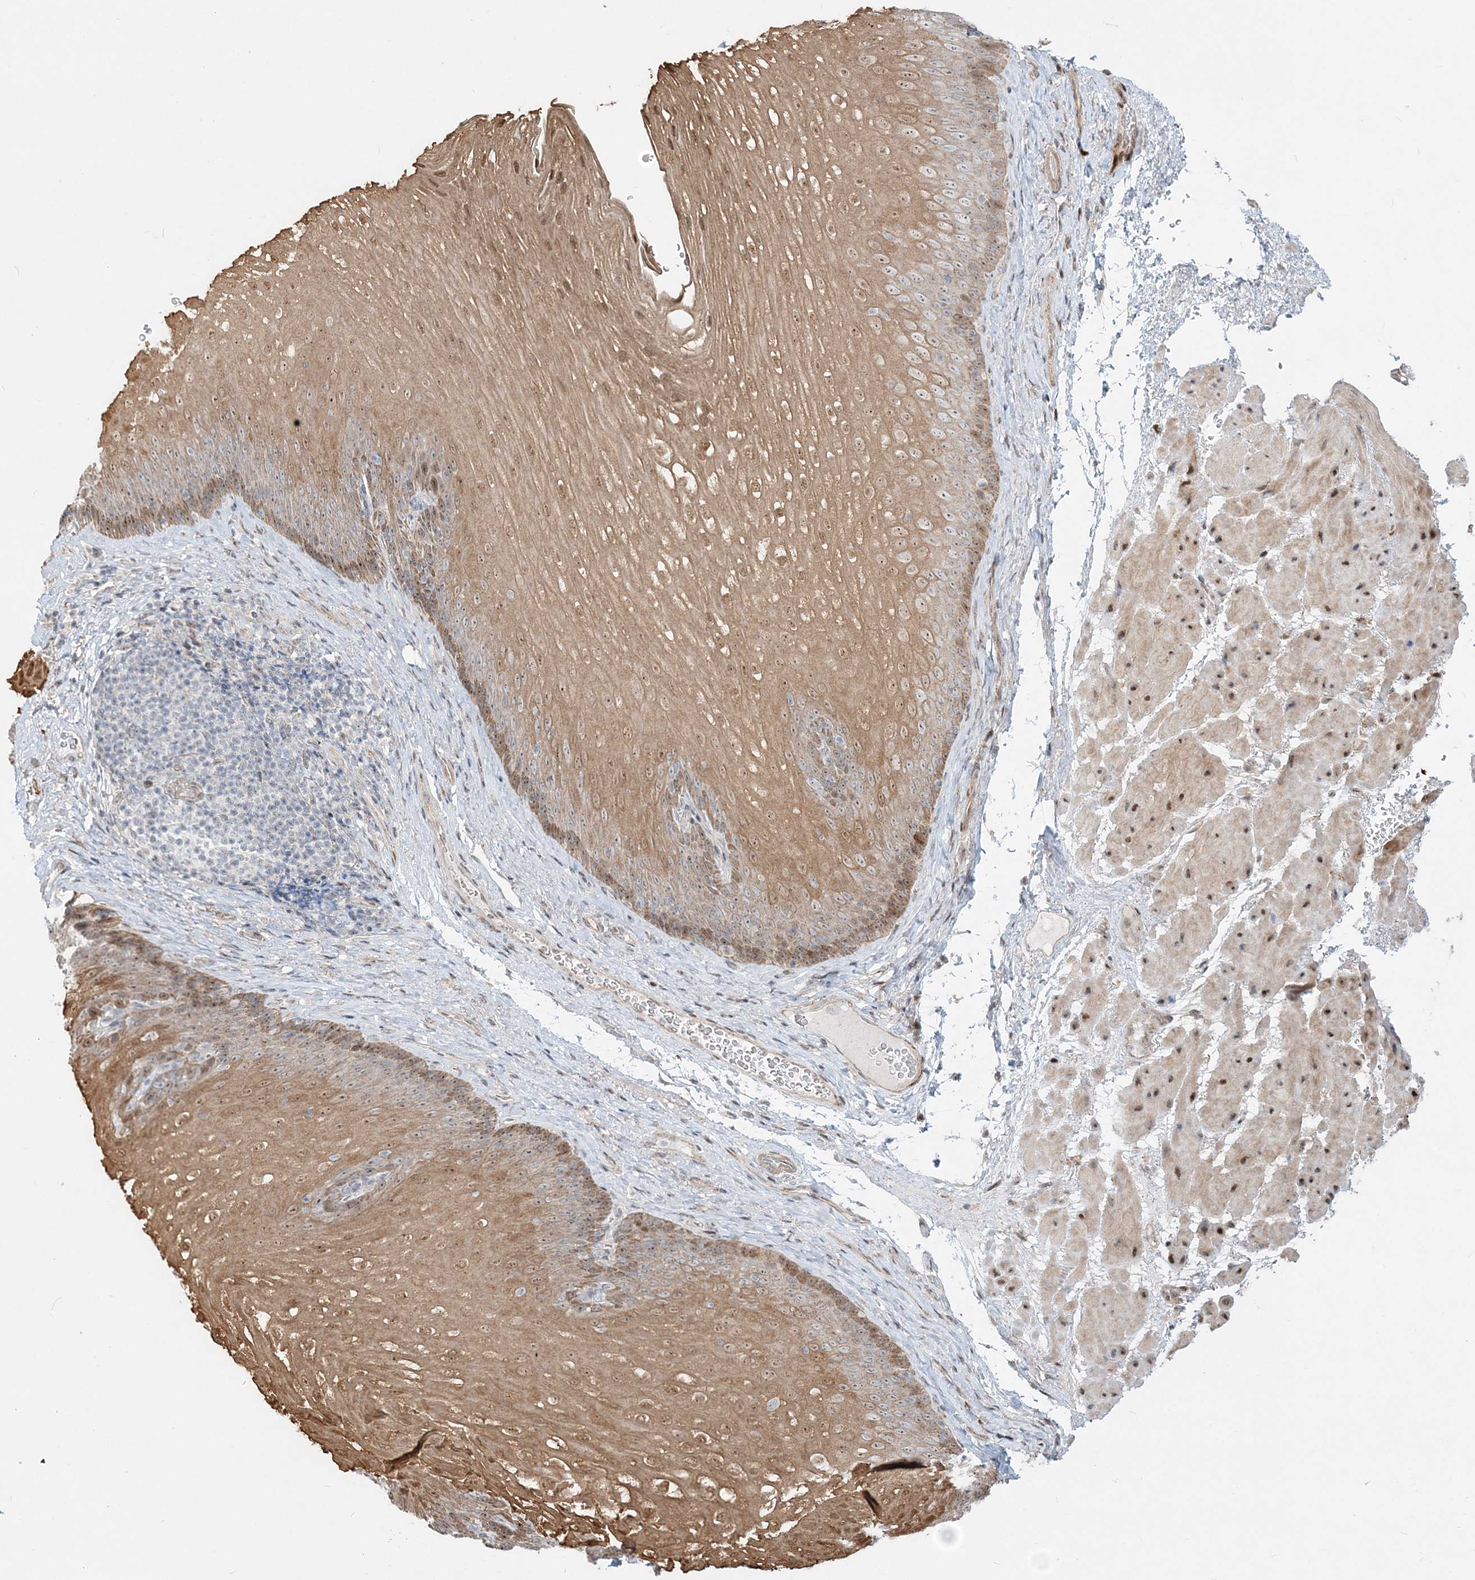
{"staining": {"intensity": "moderate", "quantity": "25%-75%", "location": "cytoplasmic/membranous,nuclear"}, "tissue": "esophagus", "cell_type": "Squamous epithelial cells", "image_type": "normal", "snomed": [{"axis": "morphology", "description": "Normal tissue, NOS"}, {"axis": "topography", "description": "Esophagus"}], "caption": "Immunohistochemical staining of benign human esophagus demonstrates 25%-75% levels of moderate cytoplasmic/membranous,nuclear protein expression in approximately 25%-75% of squamous epithelial cells.", "gene": "CXXC5", "patient": {"sex": "female", "age": 66}}